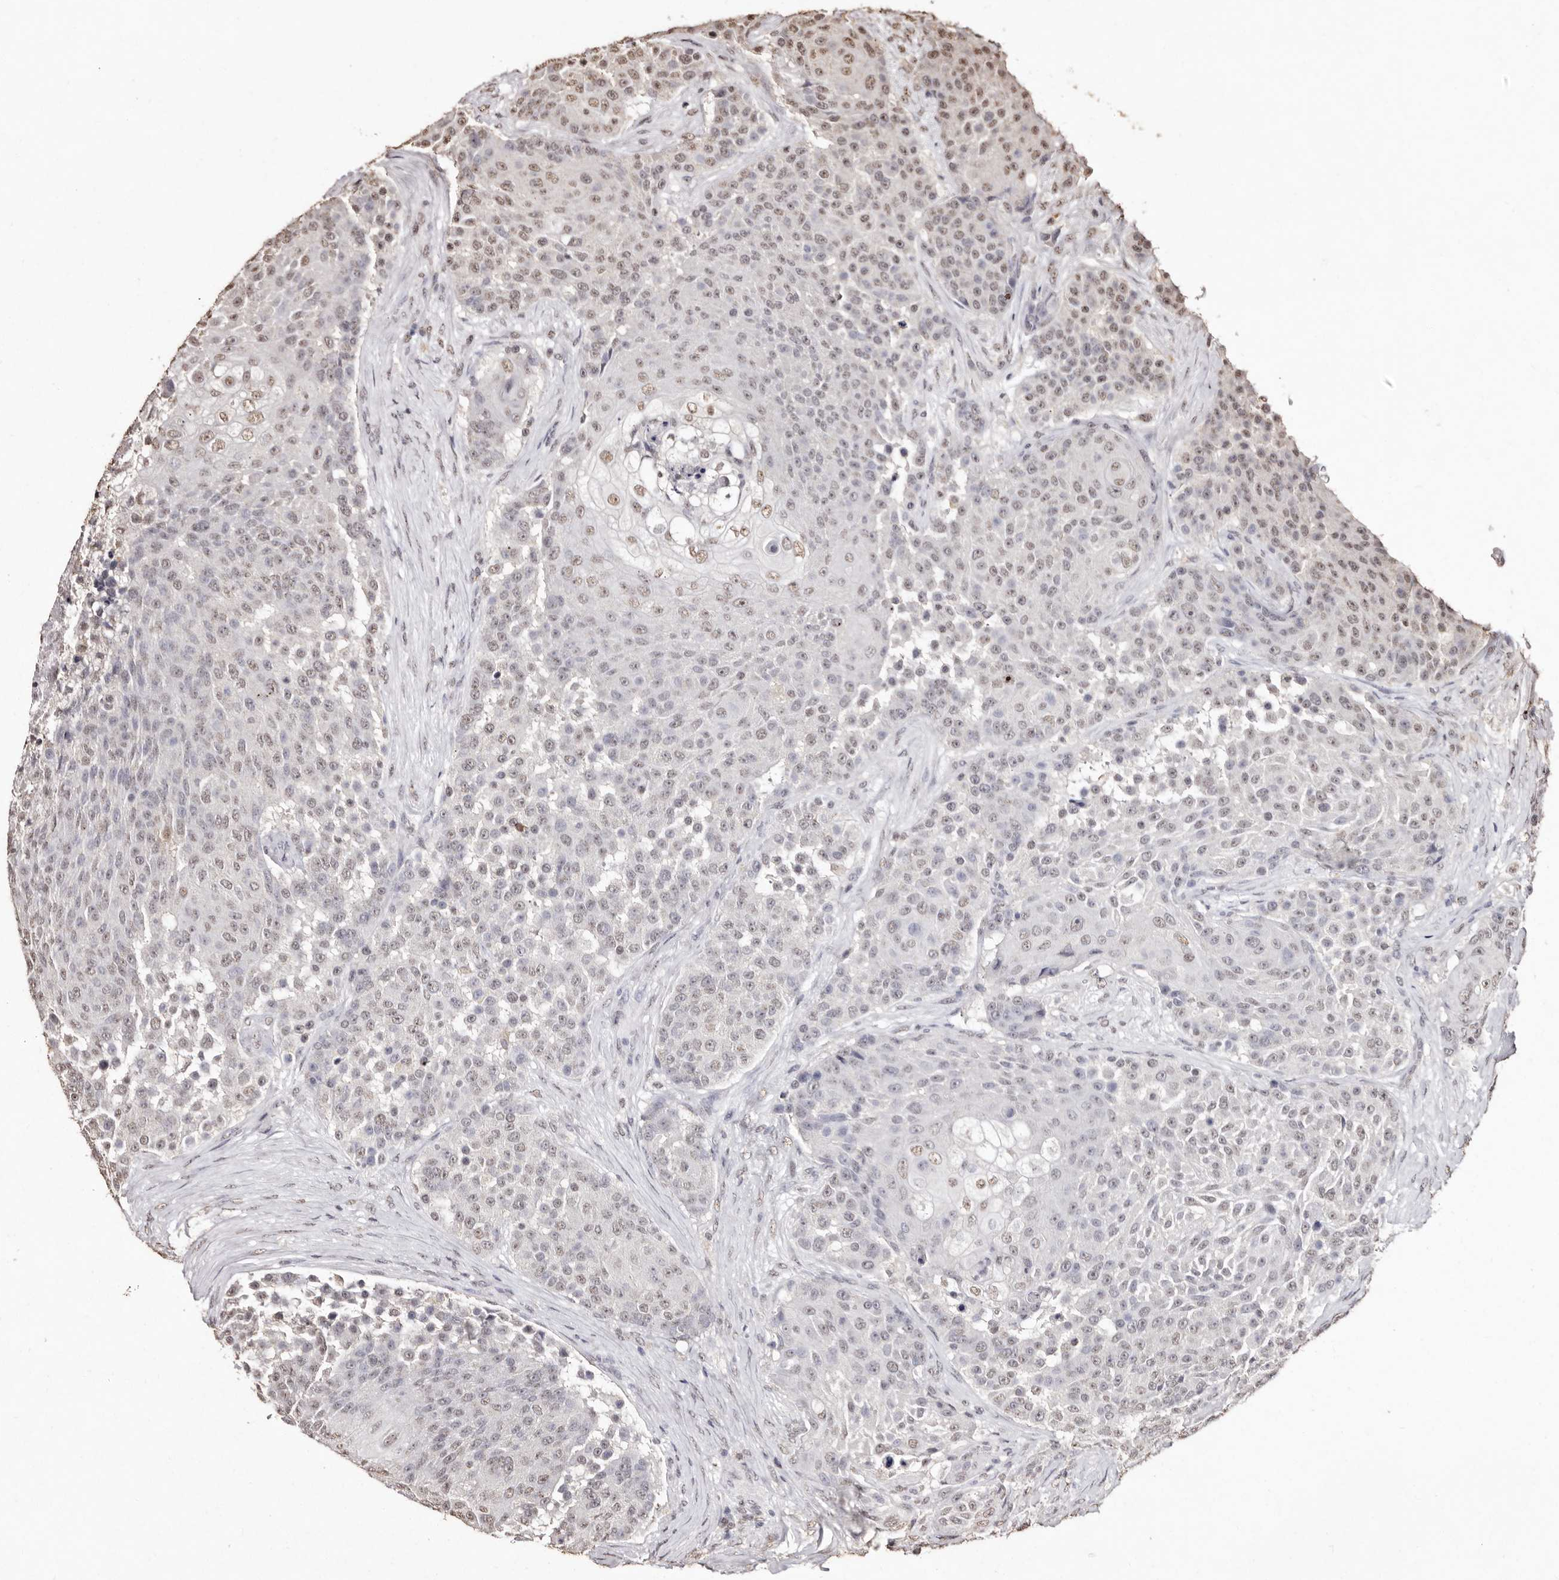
{"staining": {"intensity": "moderate", "quantity": "<25%", "location": "nuclear"}, "tissue": "urothelial cancer", "cell_type": "Tumor cells", "image_type": "cancer", "snomed": [{"axis": "morphology", "description": "Urothelial carcinoma, High grade"}, {"axis": "topography", "description": "Urinary bladder"}], "caption": "High-power microscopy captured an immunohistochemistry (IHC) image of urothelial cancer, revealing moderate nuclear expression in about <25% of tumor cells. The staining is performed using DAB (3,3'-diaminobenzidine) brown chromogen to label protein expression. The nuclei are counter-stained blue using hematoxylin.", "gene": "ERBB4", "patient": {"sex": "female", "age": 63}}